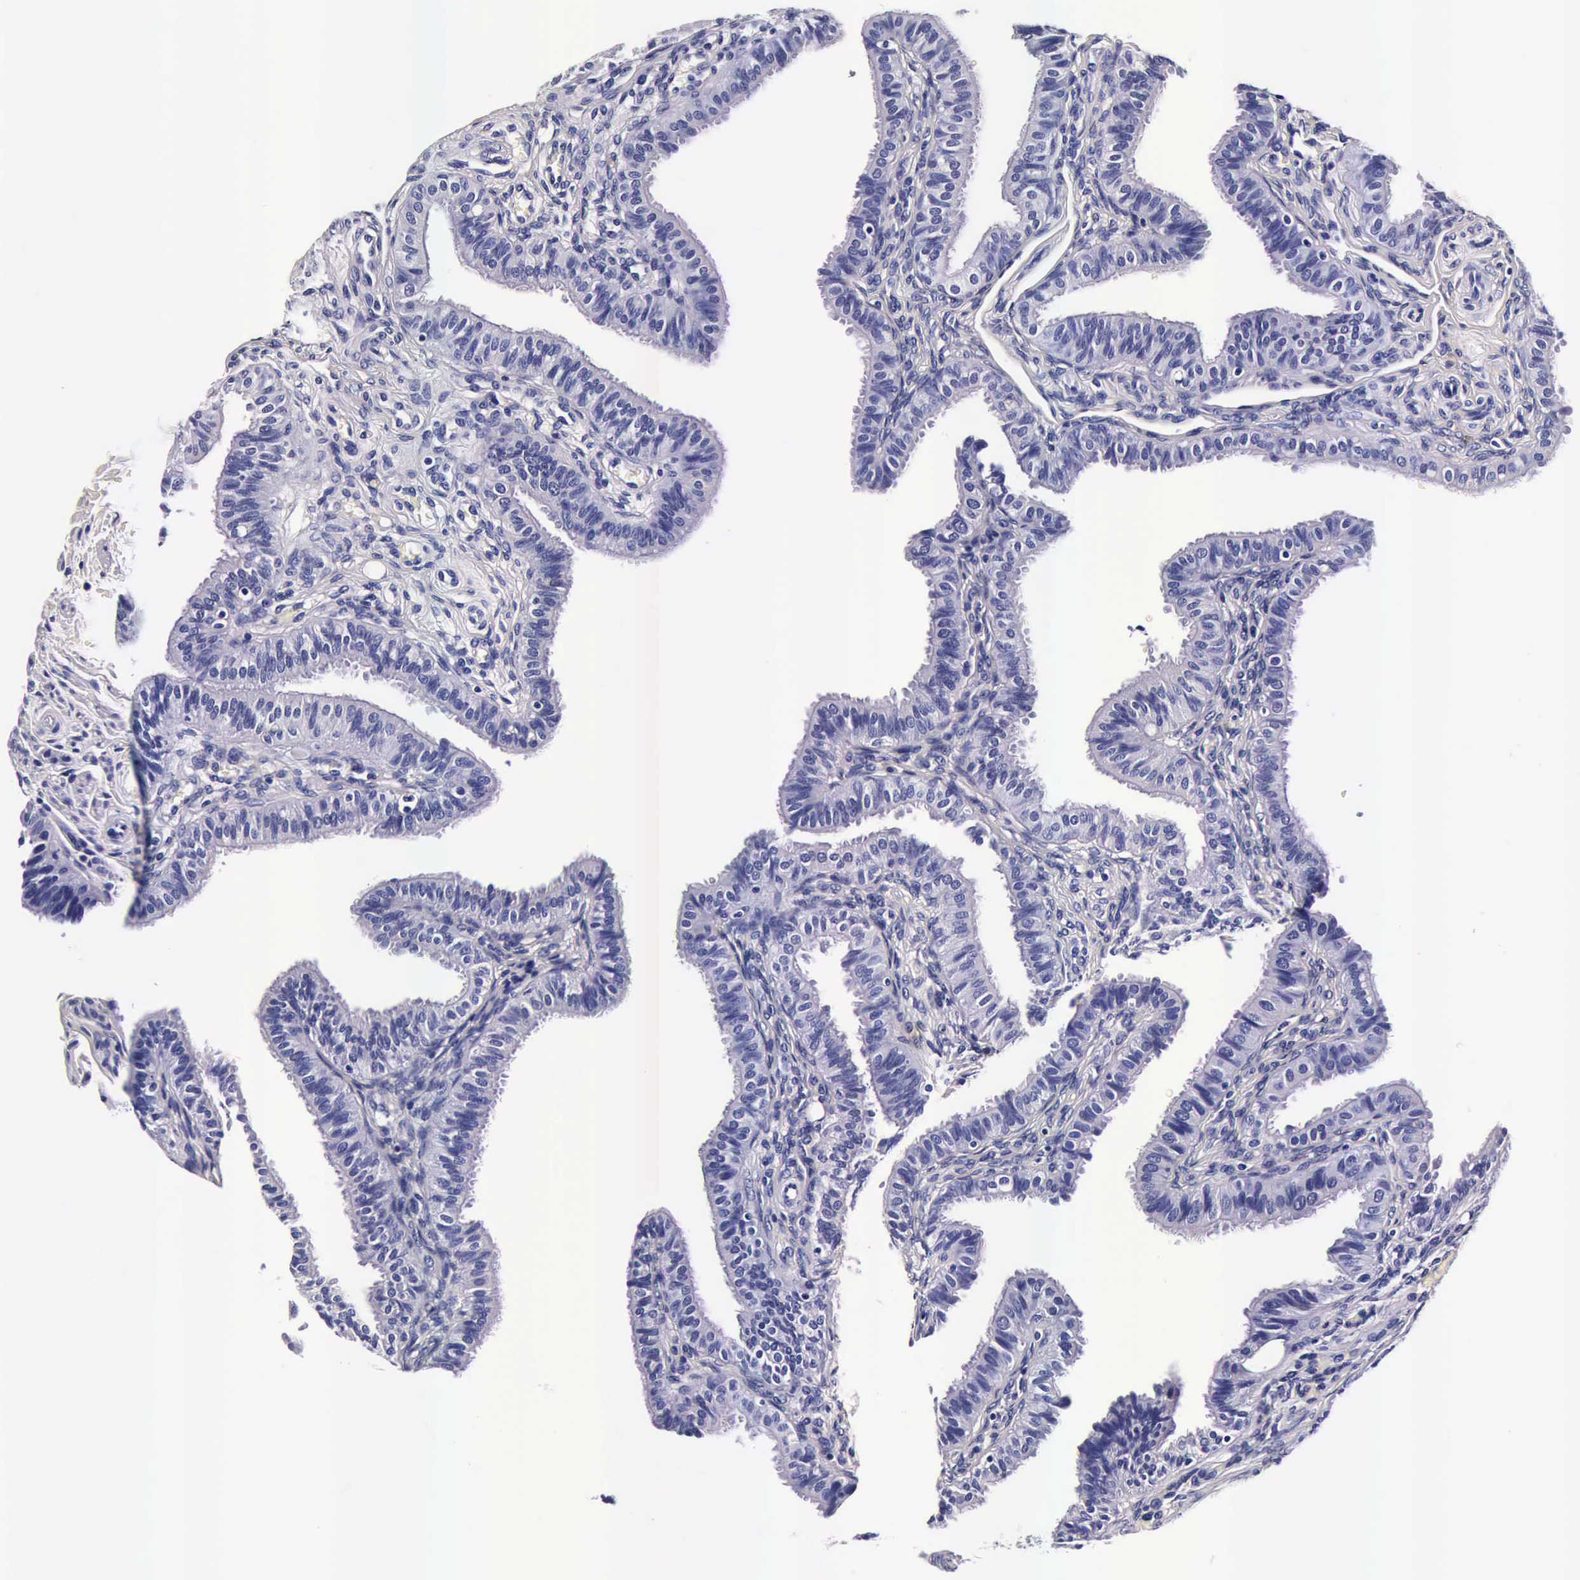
{"staining": {"intensity": "negative", "quantity": "none", "location": "none"}, "tissue": "fallopian tube", "cell_type": "Glandular cells", "image_type": "normal", "snomed": [{"axis": "morphology", "description": "Normal tissue, NOS"}, {"axis": "topography", "description": "Fallopian tube"}], "caption": "Glandular cells show no significant staining in normal fallopian tube. (Brightfield microscopy of DAB immunohistochemistry at high magnification).", "gene": "IAPP", "patient": {"sex": "female", "age": 42}}